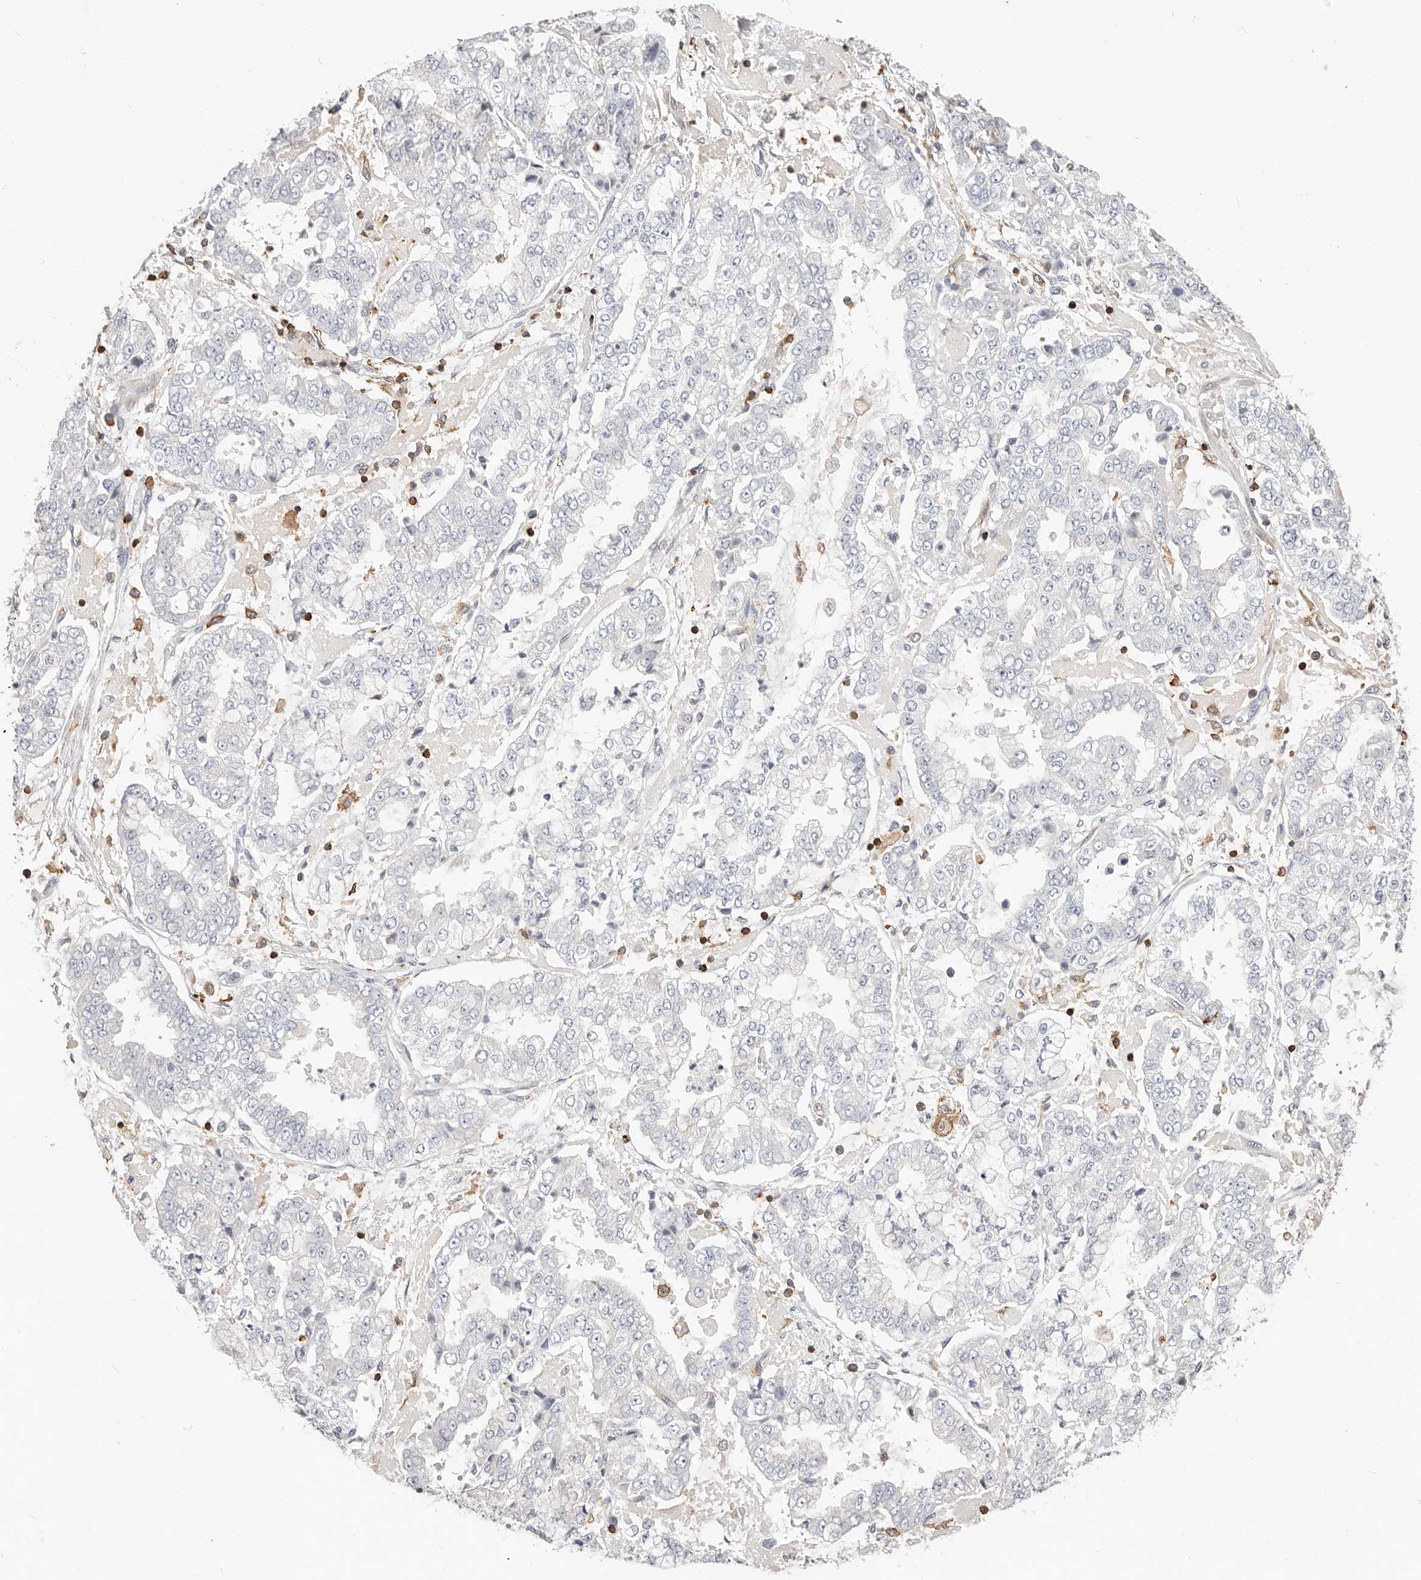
{"staining": {"intensity": "negative", "quantity": "none", "location": "none"}, "tissue": "stomach cancer", "cell_type": "Tumor cells", "image_type": "cancer", "snomed": [{"axis": "morphology", "description": "Adenocarcinoma, NOS"}, {"axis": "topography", "description": "Stomach"}], "caption": "A photomicrograph of human stomach cancer is negative for staining in tumor cells.", "gene": "TMEM63B", "patient": {"sex": "male", "age": 76}}